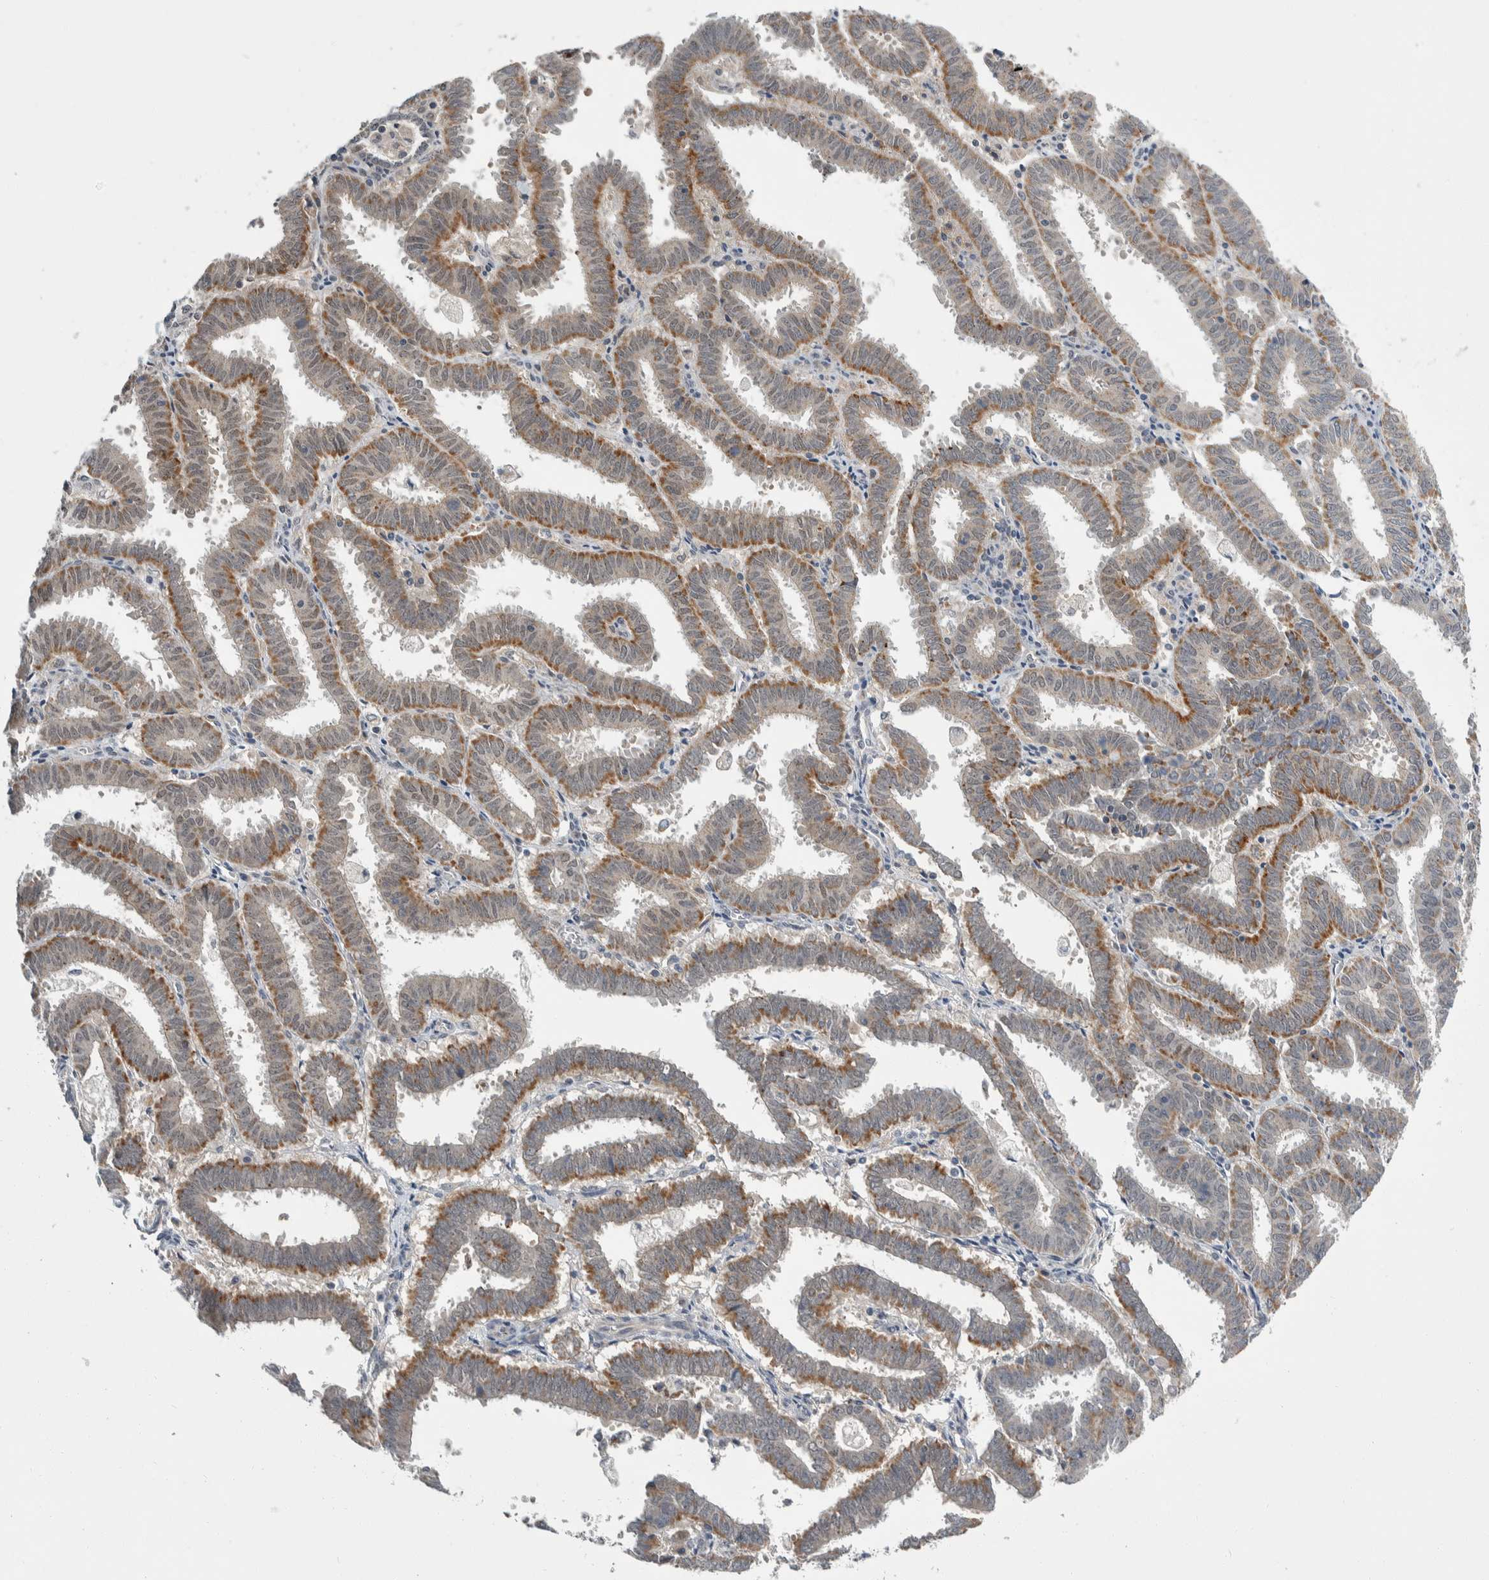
{"staining": {"intensity": "moderate", "quantity": "25%-75%", "location": "cytoplasmic/membranous"}, "tissue": "endometrial cancer", "cell_type": "Tumor cells", "image_type": "cancer", "snomed": [{"axis": "morphology", "description": "Adenocarcinoma, NOS"}, {"axis": "topography", "description": "Uterus"}], "caption": "Brown immunohistochemical staining in endometrial adenocarcinoma demonstrates moderate cytoplasmic/membranous positivity in approximately 25%-75% of tumor cells.", "gene": "SHPK", "patient": {"sex": "female", "age": 83}}